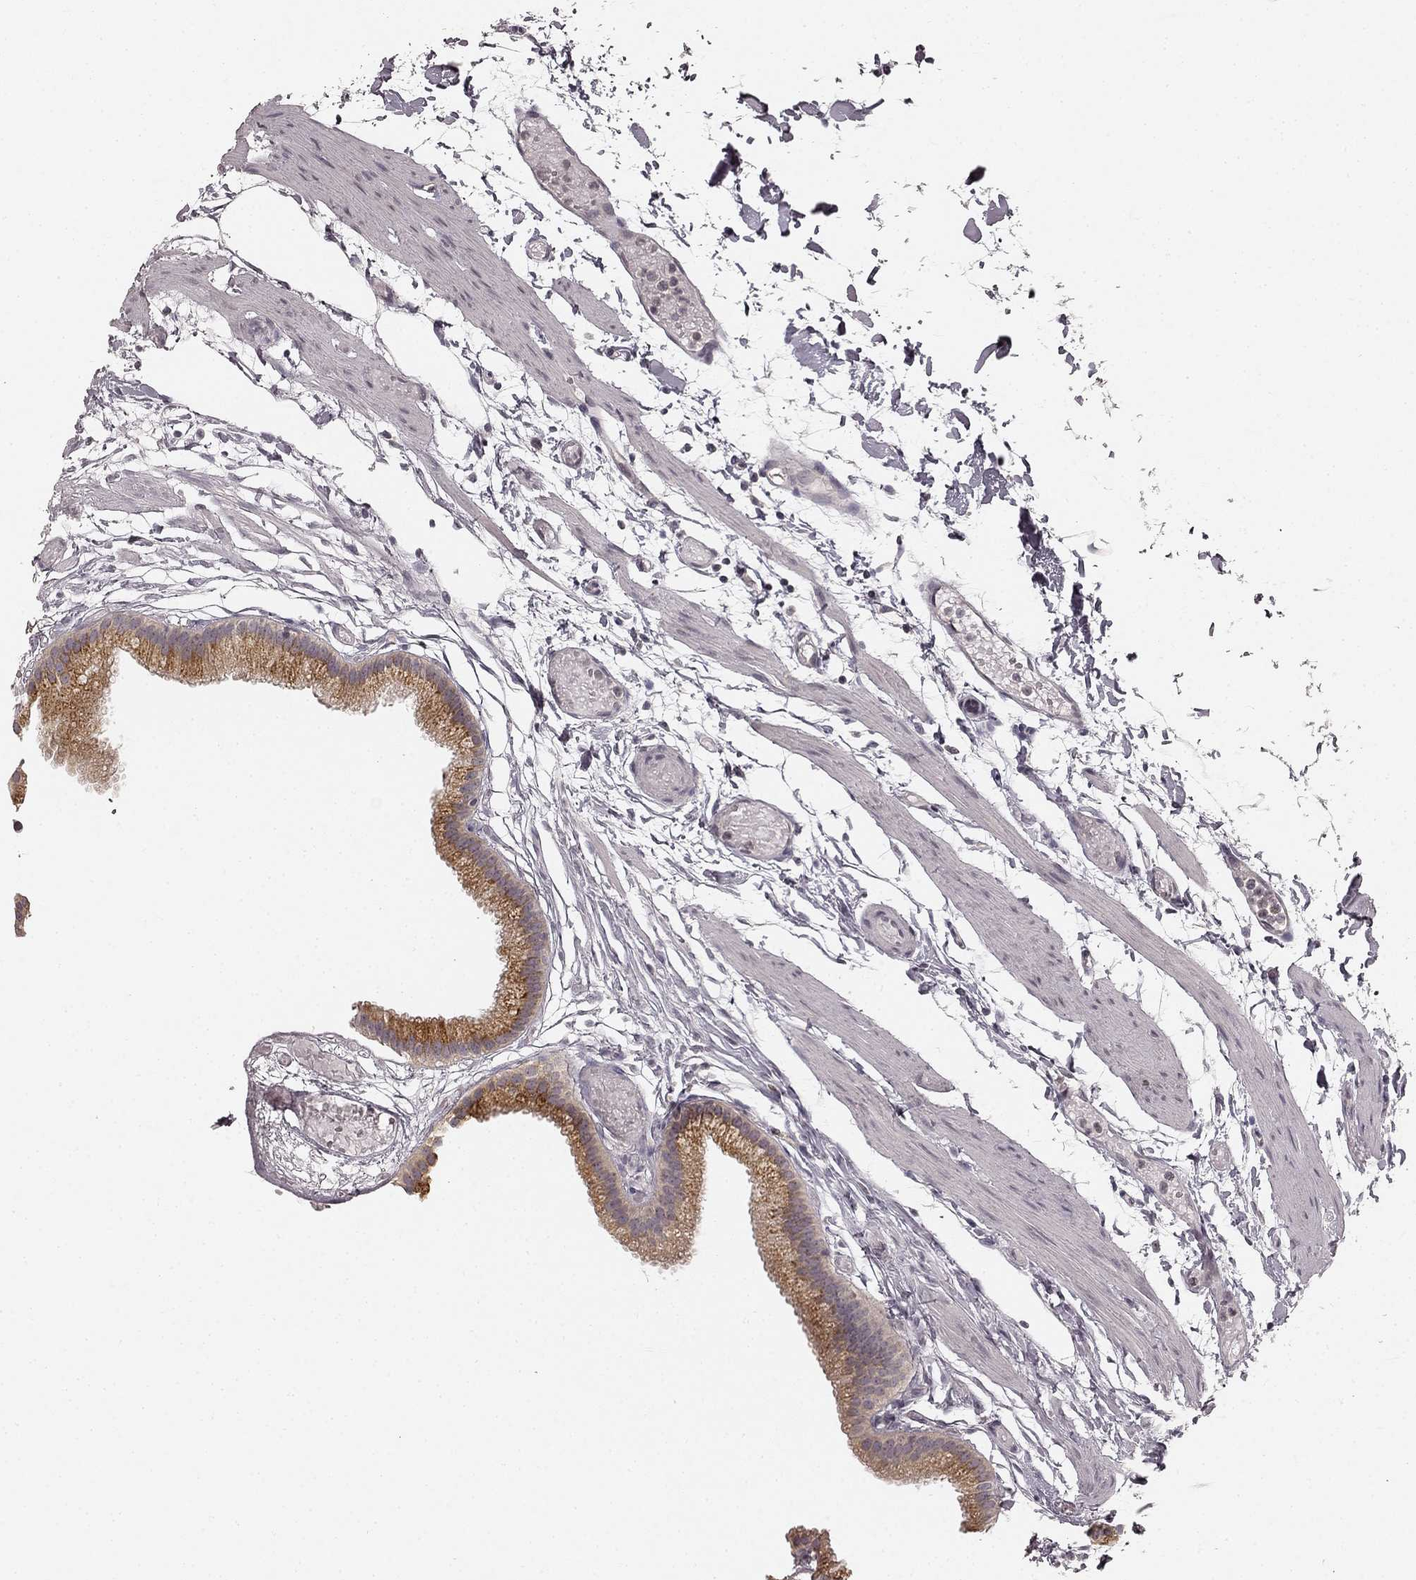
{"staining": {"intensity": "moderate", "quantity": ">75%", "location": "cytoplasmic/membranous"}, "tissue": "gallbladder", "cell_type": "Glandular cells", "image_type": "normal", "snomed": [{"axis": "morphology", "description": "Normal tissue, NOS"}, {"axis": "topography", "description": "Gallbladder"}], "caption": "High-magnification brightfield microscopy of normal gallbladder stained with DAB (brown) and counterstained with hematoxylin (blue). glandular cells exhibit moderate cytoplasmic/membranous staining is seen in about>75% of cells. (DAB (3,3'-diaminobenzidine) IHC, brown staining for protein, blue staining for nuclei).", "gene": "HCN4", "patient": {"sex": "female", "age": 45}}